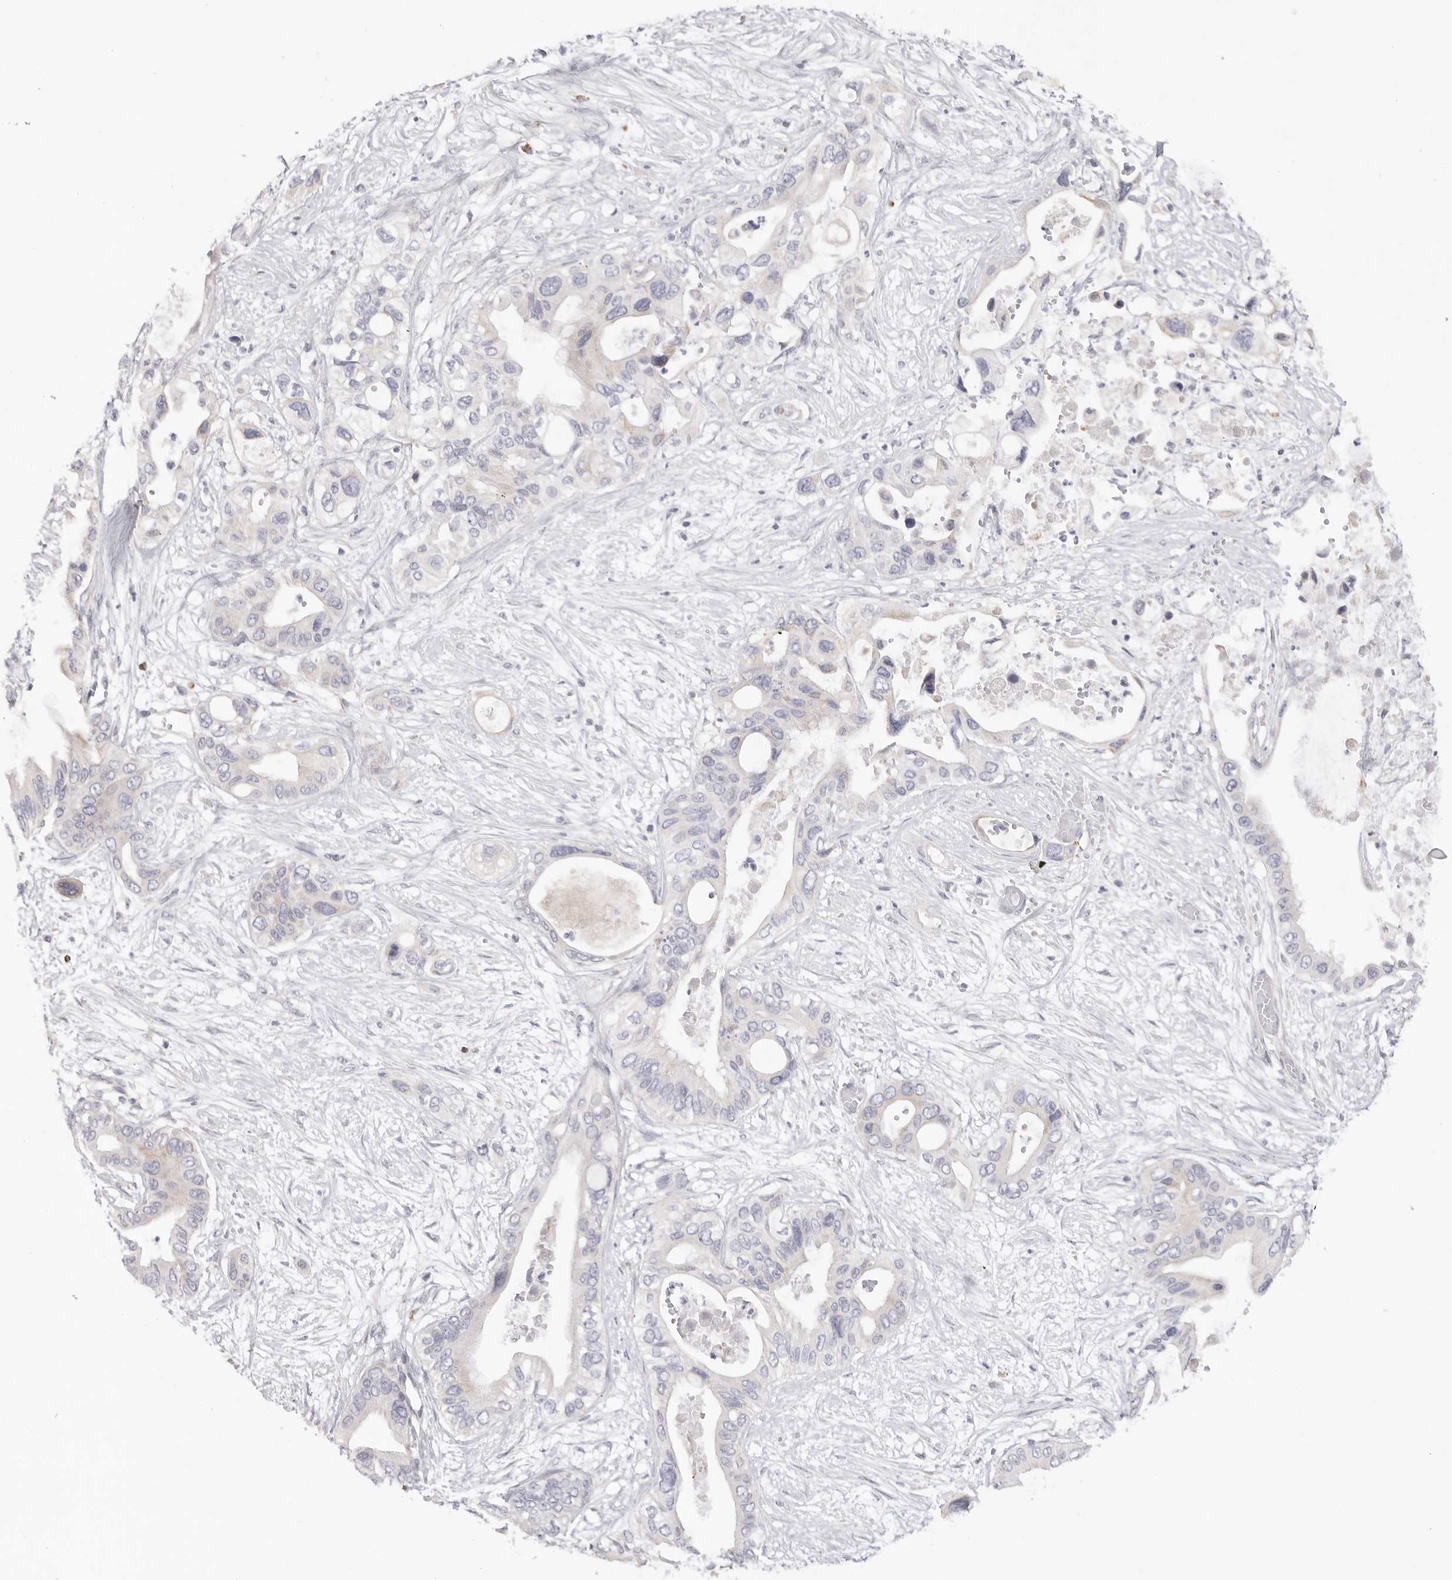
{"staining": {"intensity": "negative", "quantity": "none", "location": "none"}, "tissue": "pancreatic cancer", "cell_type": "Tumor cells", "image_type": "cancer", "snomed": [{"axis": "morphology", "description": "Adenocarcinoma, NOS"}, {"axis": "topography", "description": "Pancreas"}], "caption": "The IHC photomicrograph has no significant expression in tumor cells of pancreatic cancer tissue.", "gene": "ELP3", "patient": {"sex": "male", "age": 66}}